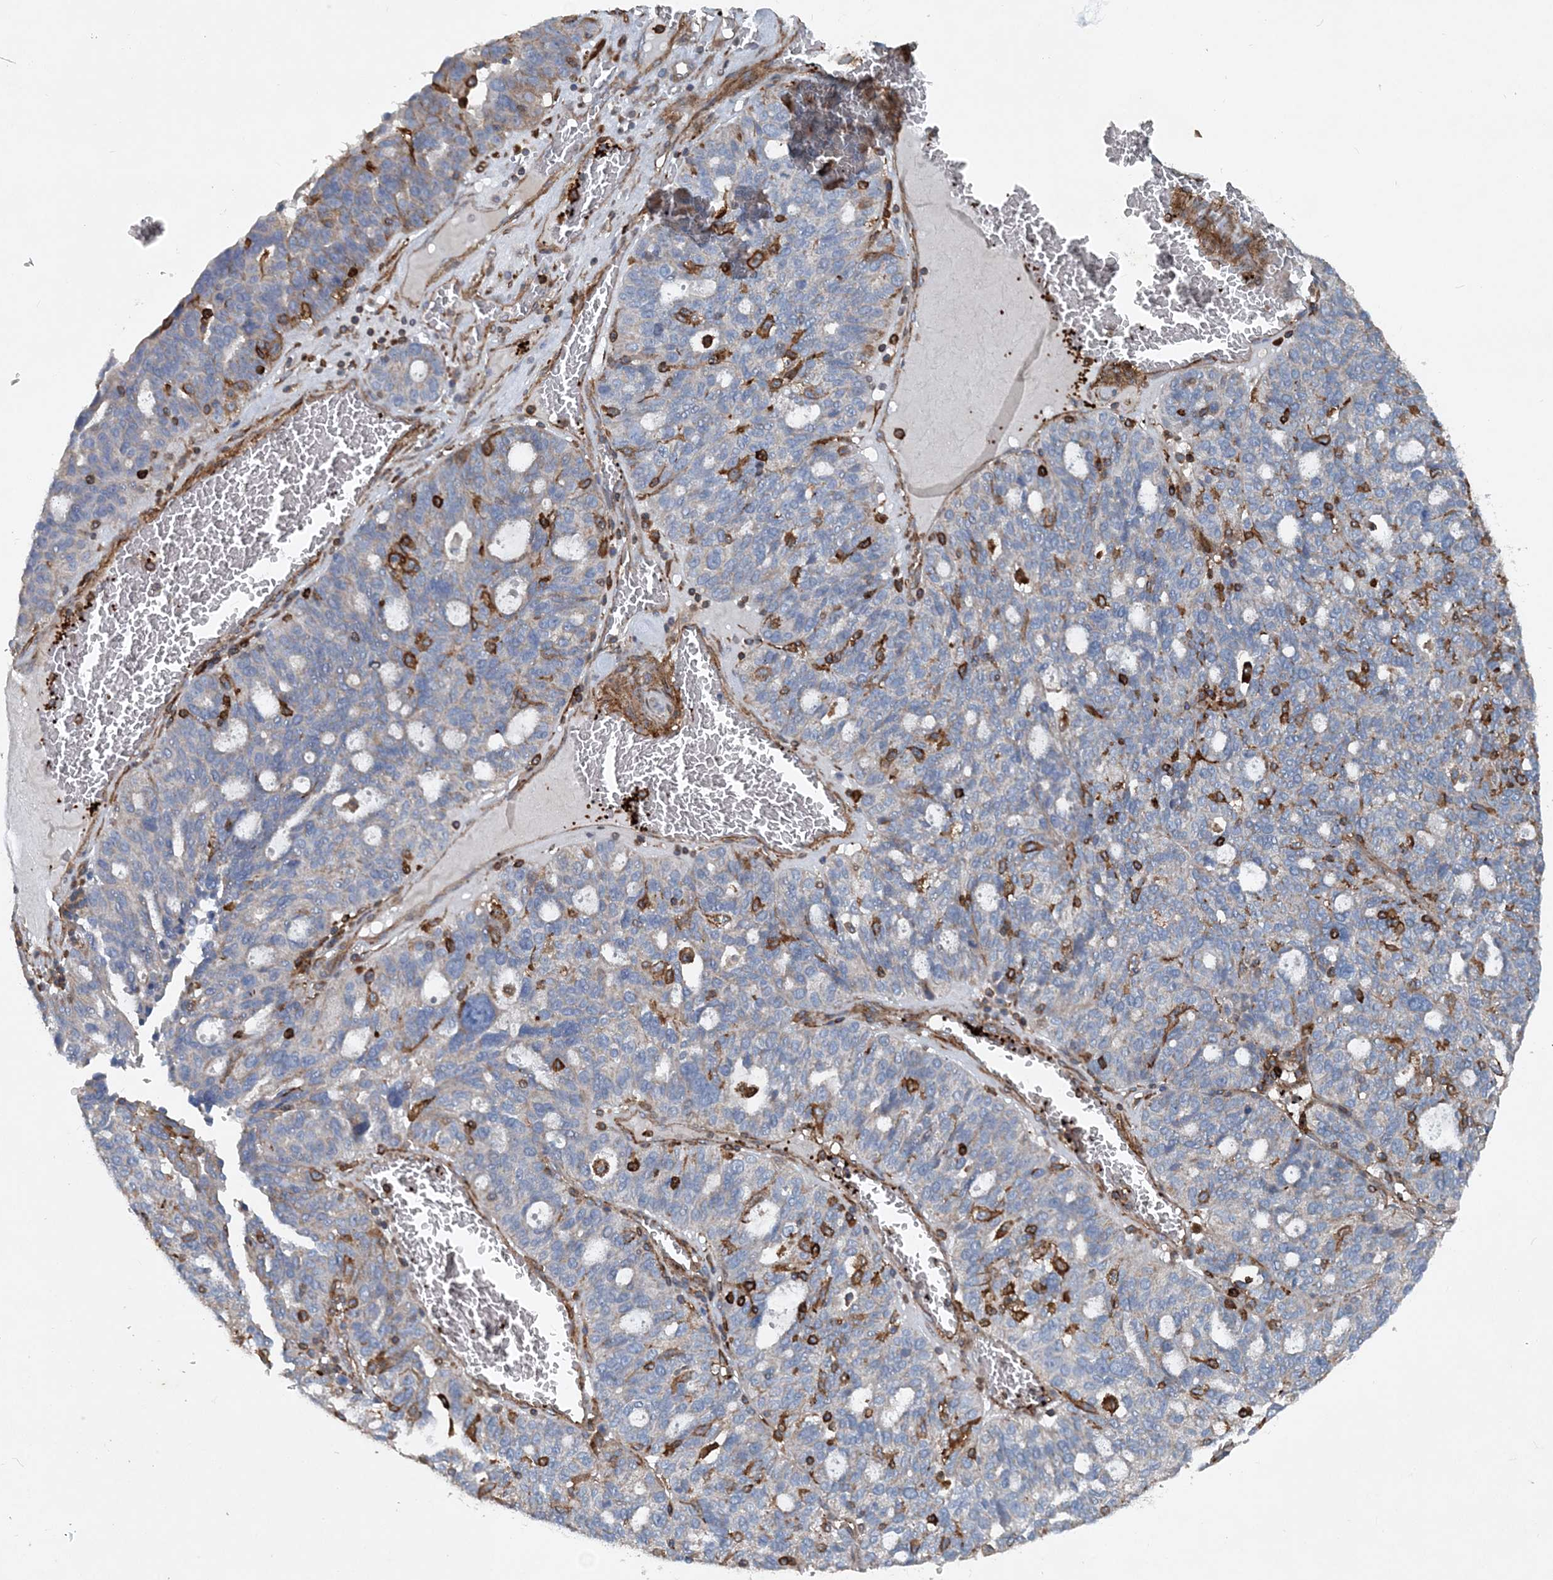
{"staining": {"intensity": "negative", "quantity": "none", "location": "none"}, "tissue": "ovarian cancer", "cell_type": "Tumor cells", "image_type": "cancer", "snomed": [{"axis": "morphology", "description": "Cystadenocarcinoma, serous, NOS"}, {"axis": "topography", "description": "Ovary"}], "caption": "Immunohistochemistry (IHC) of human ovarian serous cystadenocarcinoma demonstrates no positivity in tumor cells. Brightfield microscopy of immunohistochemistry stained with DAB (brown) and hematoxylin (blue), captured at high magnification.", "gene": "DGUOK", "patient": {"sex": "female", "age": 59}}